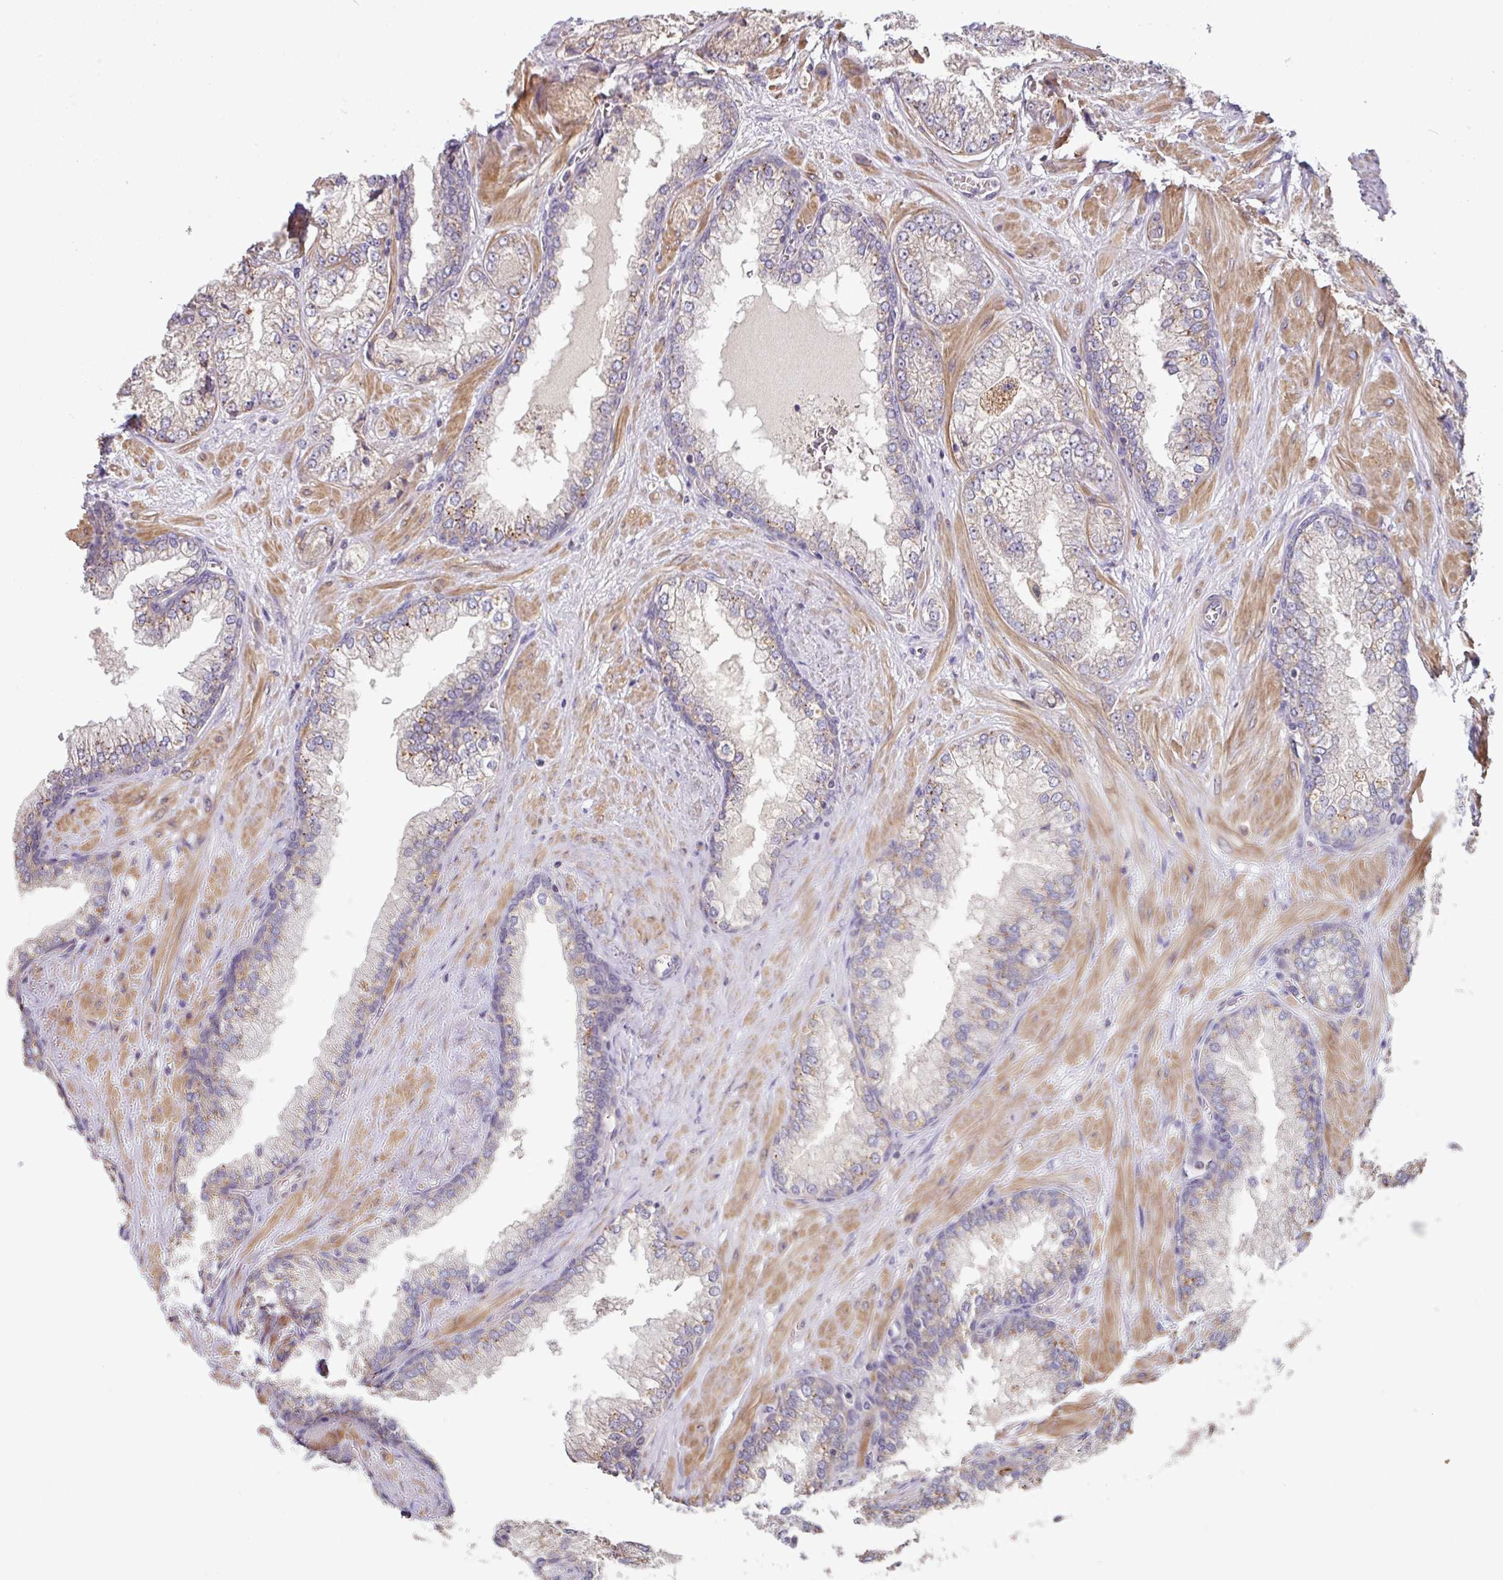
{"staining": {"intensity": "negative", "quantity": "none", "location": "none"}, "tissue": "prostate cancer", "cell_type": "Tumor cells", "image_type": "cancer", "snomed": [{"axis": "morphology", "description": "Adenocarcinoma, Low grade"}, {"axis": "topography", "description": "Prostate"}], "caption": "Immunohistochemical staining of human prostate cancer shows no significant expression in tumor cells.", "gene": "SIK1", "patient": {"sex": "male", "age": 57}}